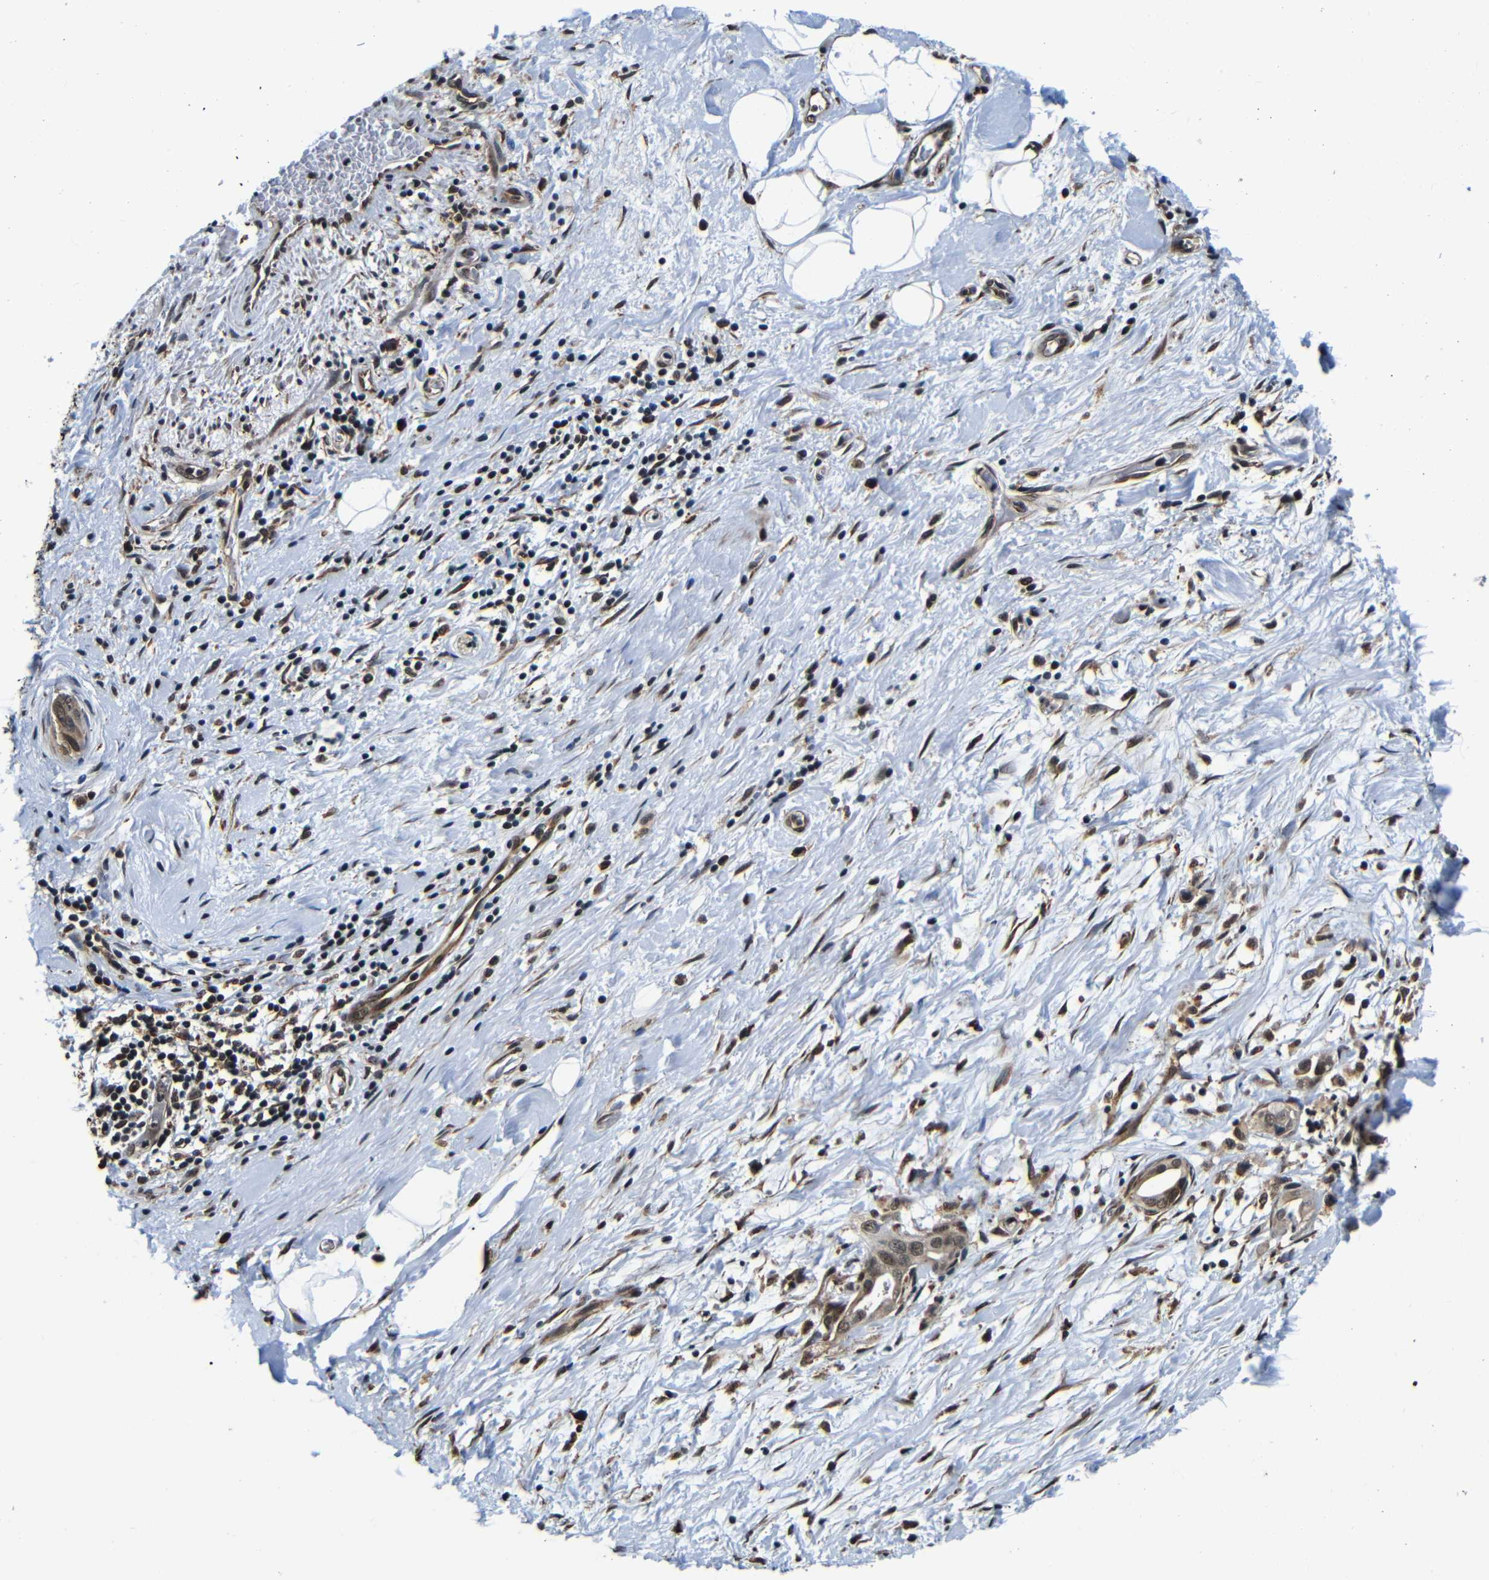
{"staining": {"intensity": "weak", "quantity": ">75%", "location": "cytoplasmic/membranous,nuclear"}, "tissue": "pancreatic cancer", "cell_type": "Tumor cells", "image_type": "cancer", "snomed": [{"axis": "morphology", "description": "Adenocarcinoma, NOS"}, {"axis": "topography", "description": "Pancreas"}], "caption": "IHC of adenocarcinoma (pancreatic) reveals low levels of weak cytoplasmic/membranous and nuclear positivity in approximately >75% of tumor cells.", "gene": "NCBP3", "patient": {"sex": "male", "age": 55}}